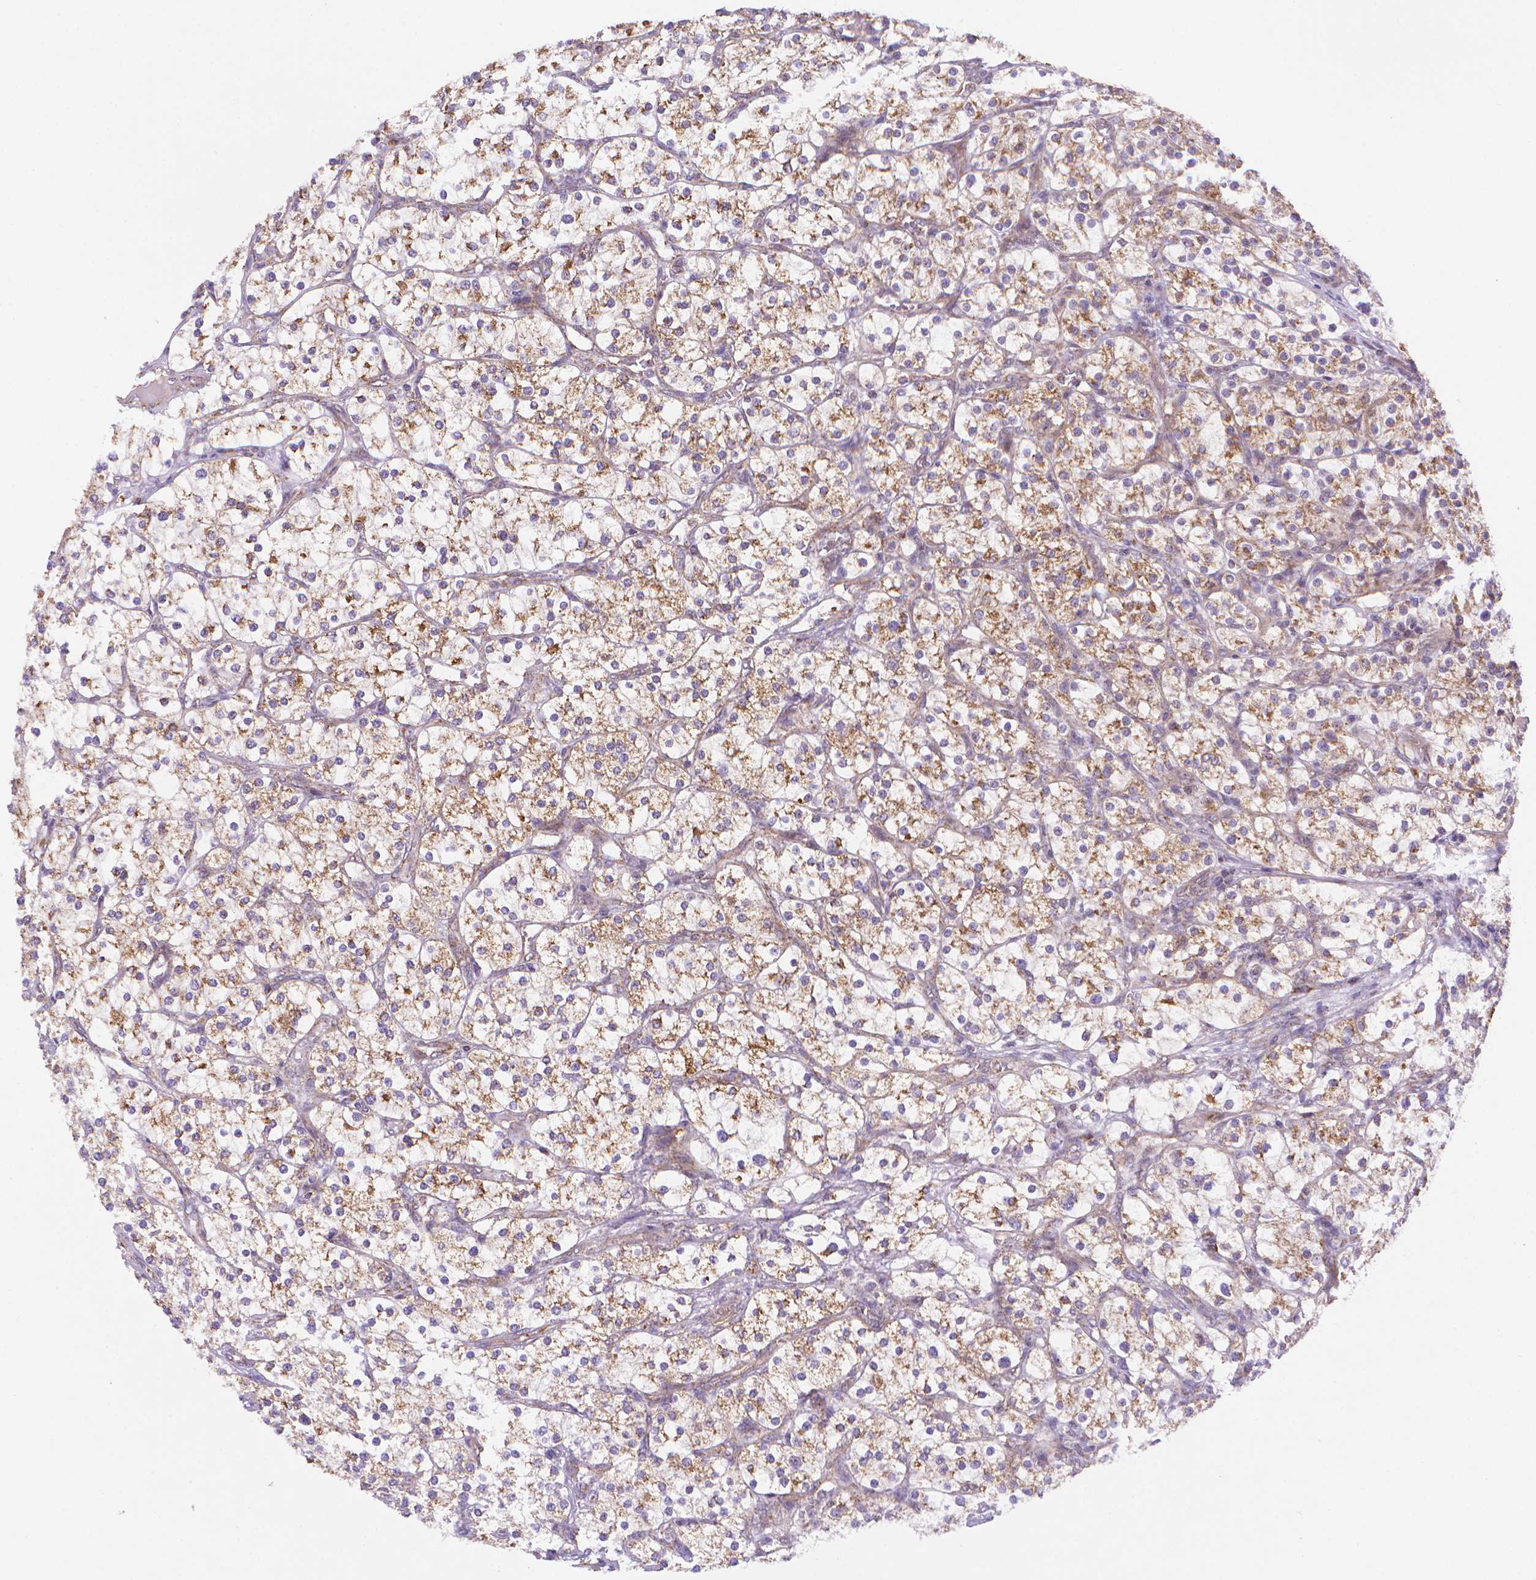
{"staining": {"intensity": "moderate", "quantity": ">75%", "location": "cytoplasmic/membranous"}, "tissue": "renal cancer", "cell_type": "Tumor cells", "image_type": "cancer", "snomed": [{"axis": "morphology", "description": "Adenocarcinoma, NOS"}, {"axis": "topography", "description": "Kidney"}], "caption": "Human adenocarcinoma (renal) stained with a brown dye displays moderate cytoplasmic/membranous positive expression in approximately >75% of tumor cells.", "gene": "CYYR1", "patient": {"sex": "male", "age": 80}}